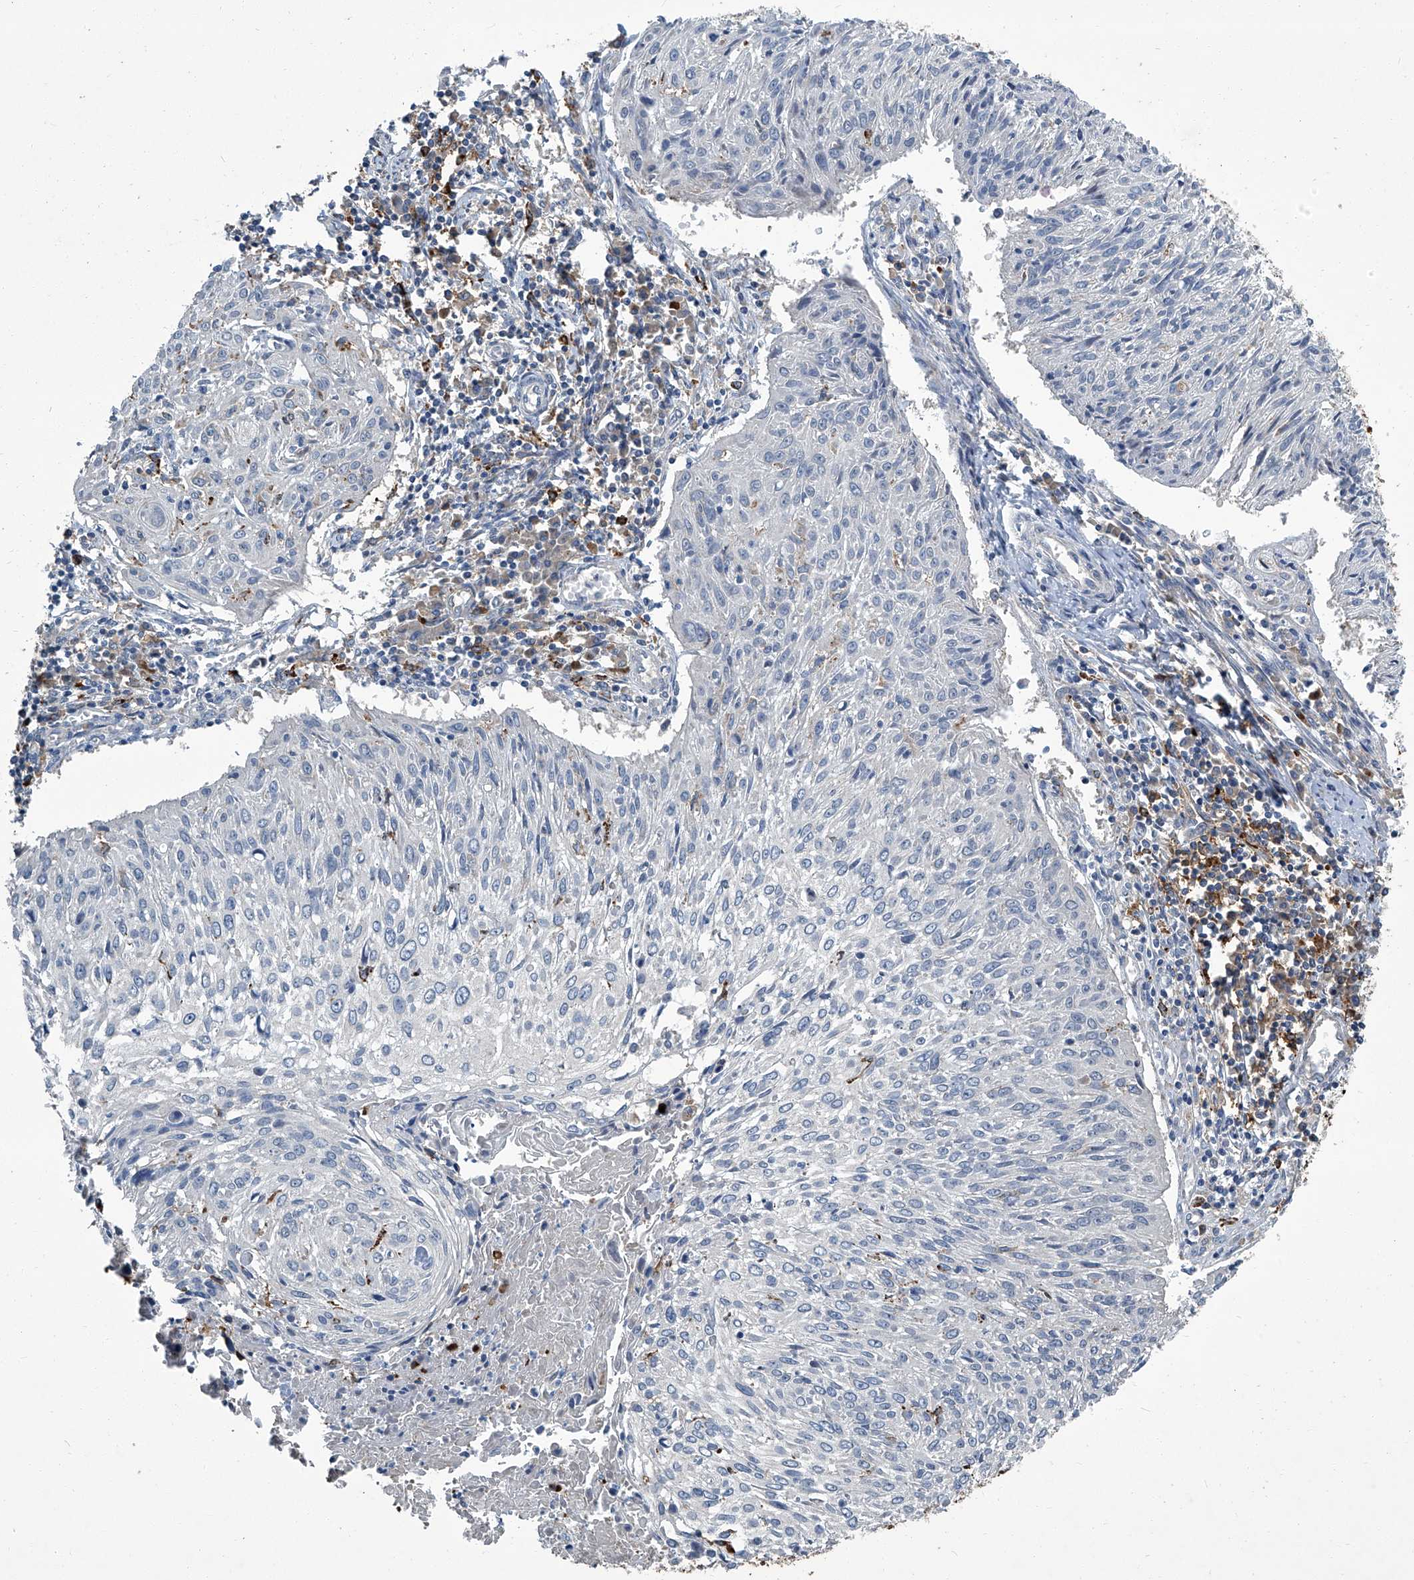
{"staining": {"intensity": "negative", "quantity": "none", "location": "none"}, "tissue": "cervical cancer", "cell_type": "Tumor cells", "image_type": "cancer", "snomed": [{"axis": "morphology", "description": "Squamous cell carcinoma, NOS"}, {"axis": "topography", "description": "Cervix"}], "caption": "DAB immunohistochemical staining of human cervical squamous cell carcinoma demonstrates no significant expression in tumor cells.", "gene": "FAM167A", "patient": {"sex": "female", "age": 51}}